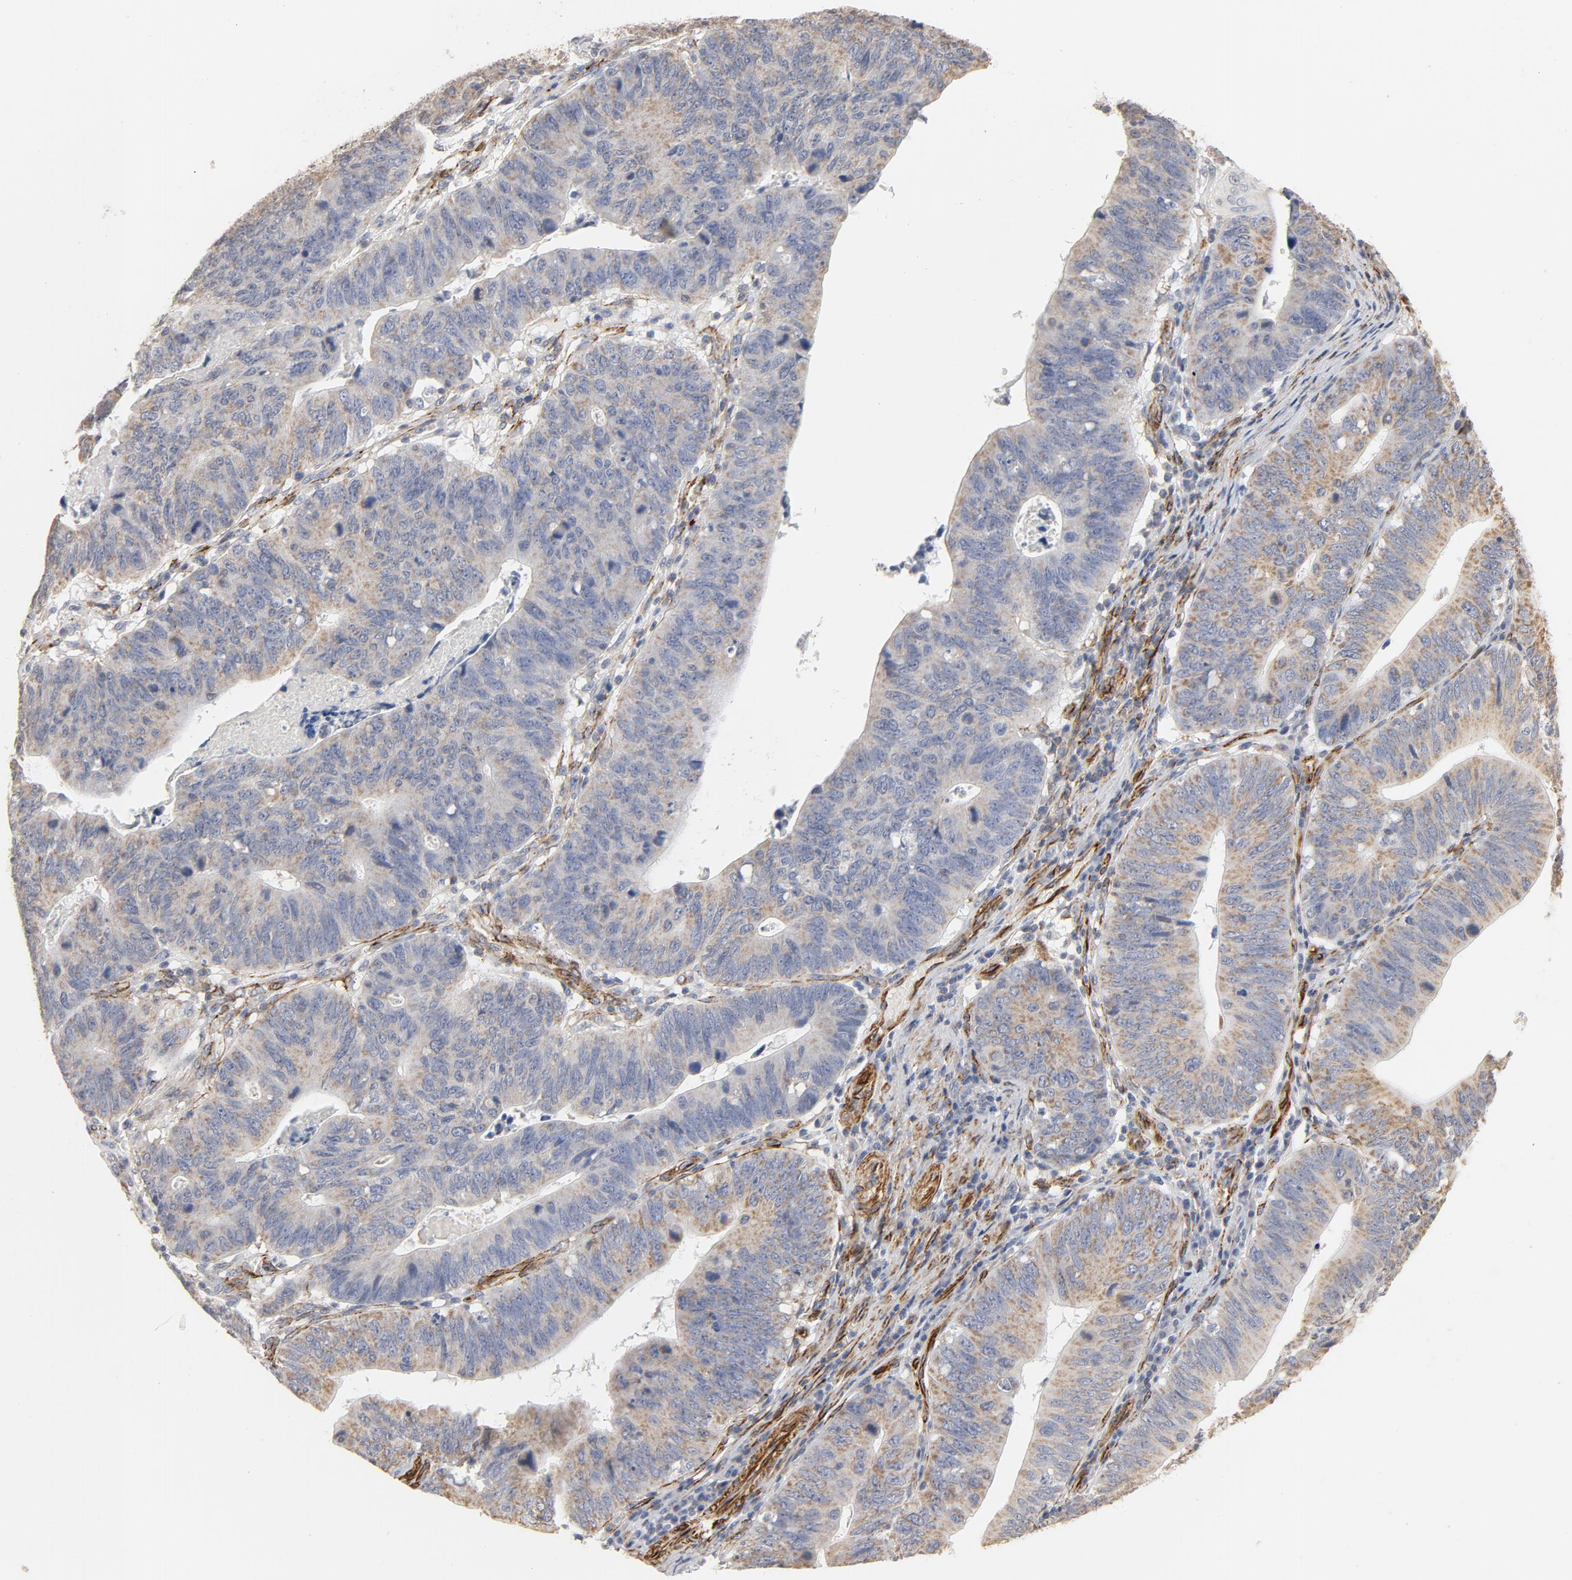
{"staining": {"intensity": "weak", "quantity": ">75%", "location": "cytoplasmic/membranous"}, "tissue": "stomach cancer", "cell_type": "Tumor cells", "image_type": "cancer", "snomed": [{"axis": "morphology", "description": "Adenocarcinoma, NOS"}, {"axis": "topography", "description": "Stomach"}], "caption": "Brown immunohistochemical staining in human stomach cancer (adenocarcinoma) displays weak cytoplasmic/membranous staining in about >75% of tumor cells. The staining was performed using DAB (3,3'-diaminobenzidine), with brown indicating positive protein expression. Nuclei are stained blue with hematoxylin.", "gene": "GNG2", "patient": {"sex": "male", "age": 59}}